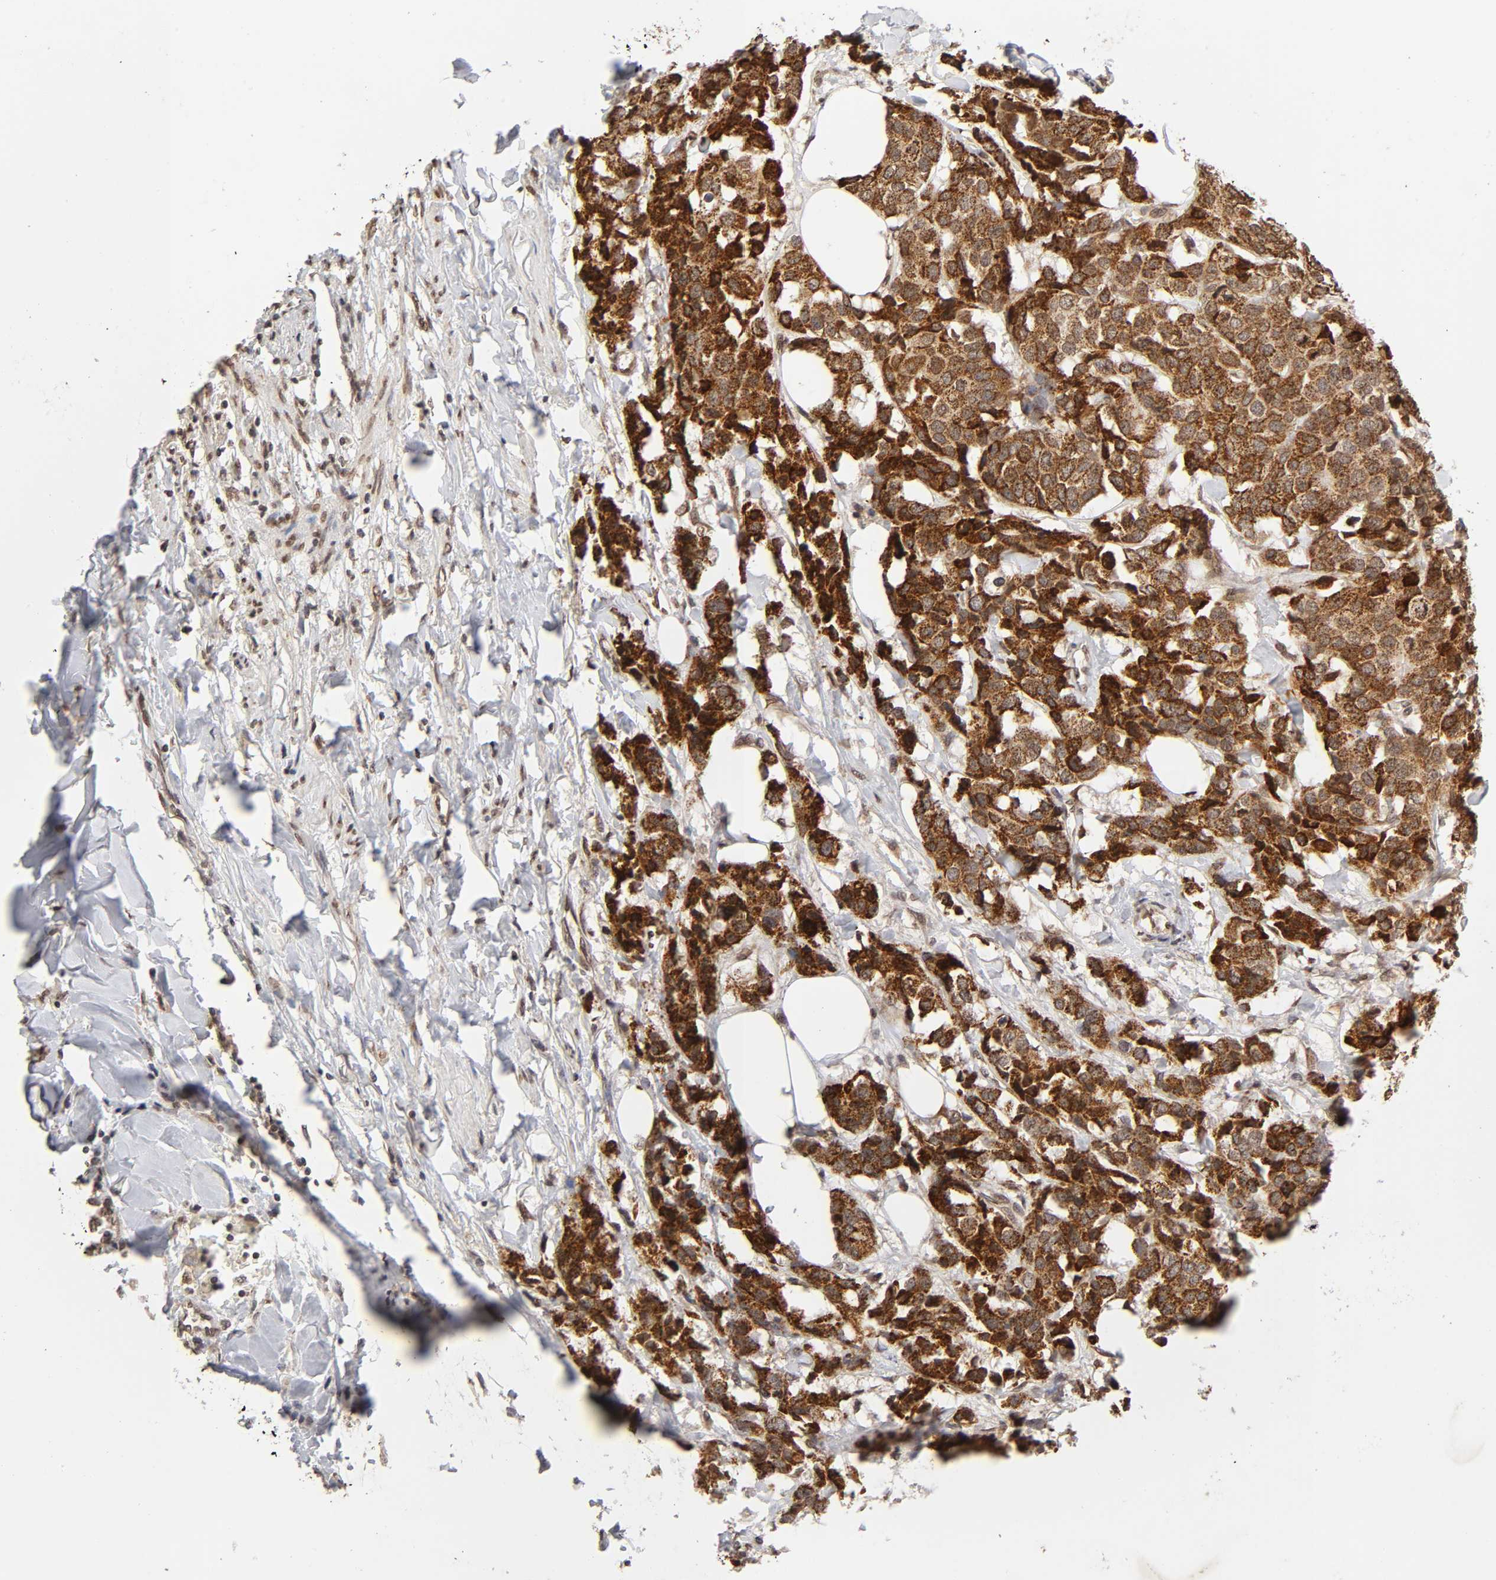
{"staining": {"intensity": "strong", "quantity": ">75%", "location": "cytoplasmic/membranous,nuclear"}, "tissue": "breast cancer", "cell_type": "Tumor cells", "image_type": "cancer", "snomed": [{"axis": "morphology", "description": "Duct carcinoma"}, {"axis": "topography", "description": "Breast"}], "caption": "Strong cytoplasmic/membranous and nuclear expression is appreciated in approximately >75% of tumor cells in intraductal carcinoma (breast). Immunohistochemistry (ihc) stains the protein in brown and the nuclei are stained blue.", "gene": "MLLT6", "patient": {"sex": "female", "age": 80}}